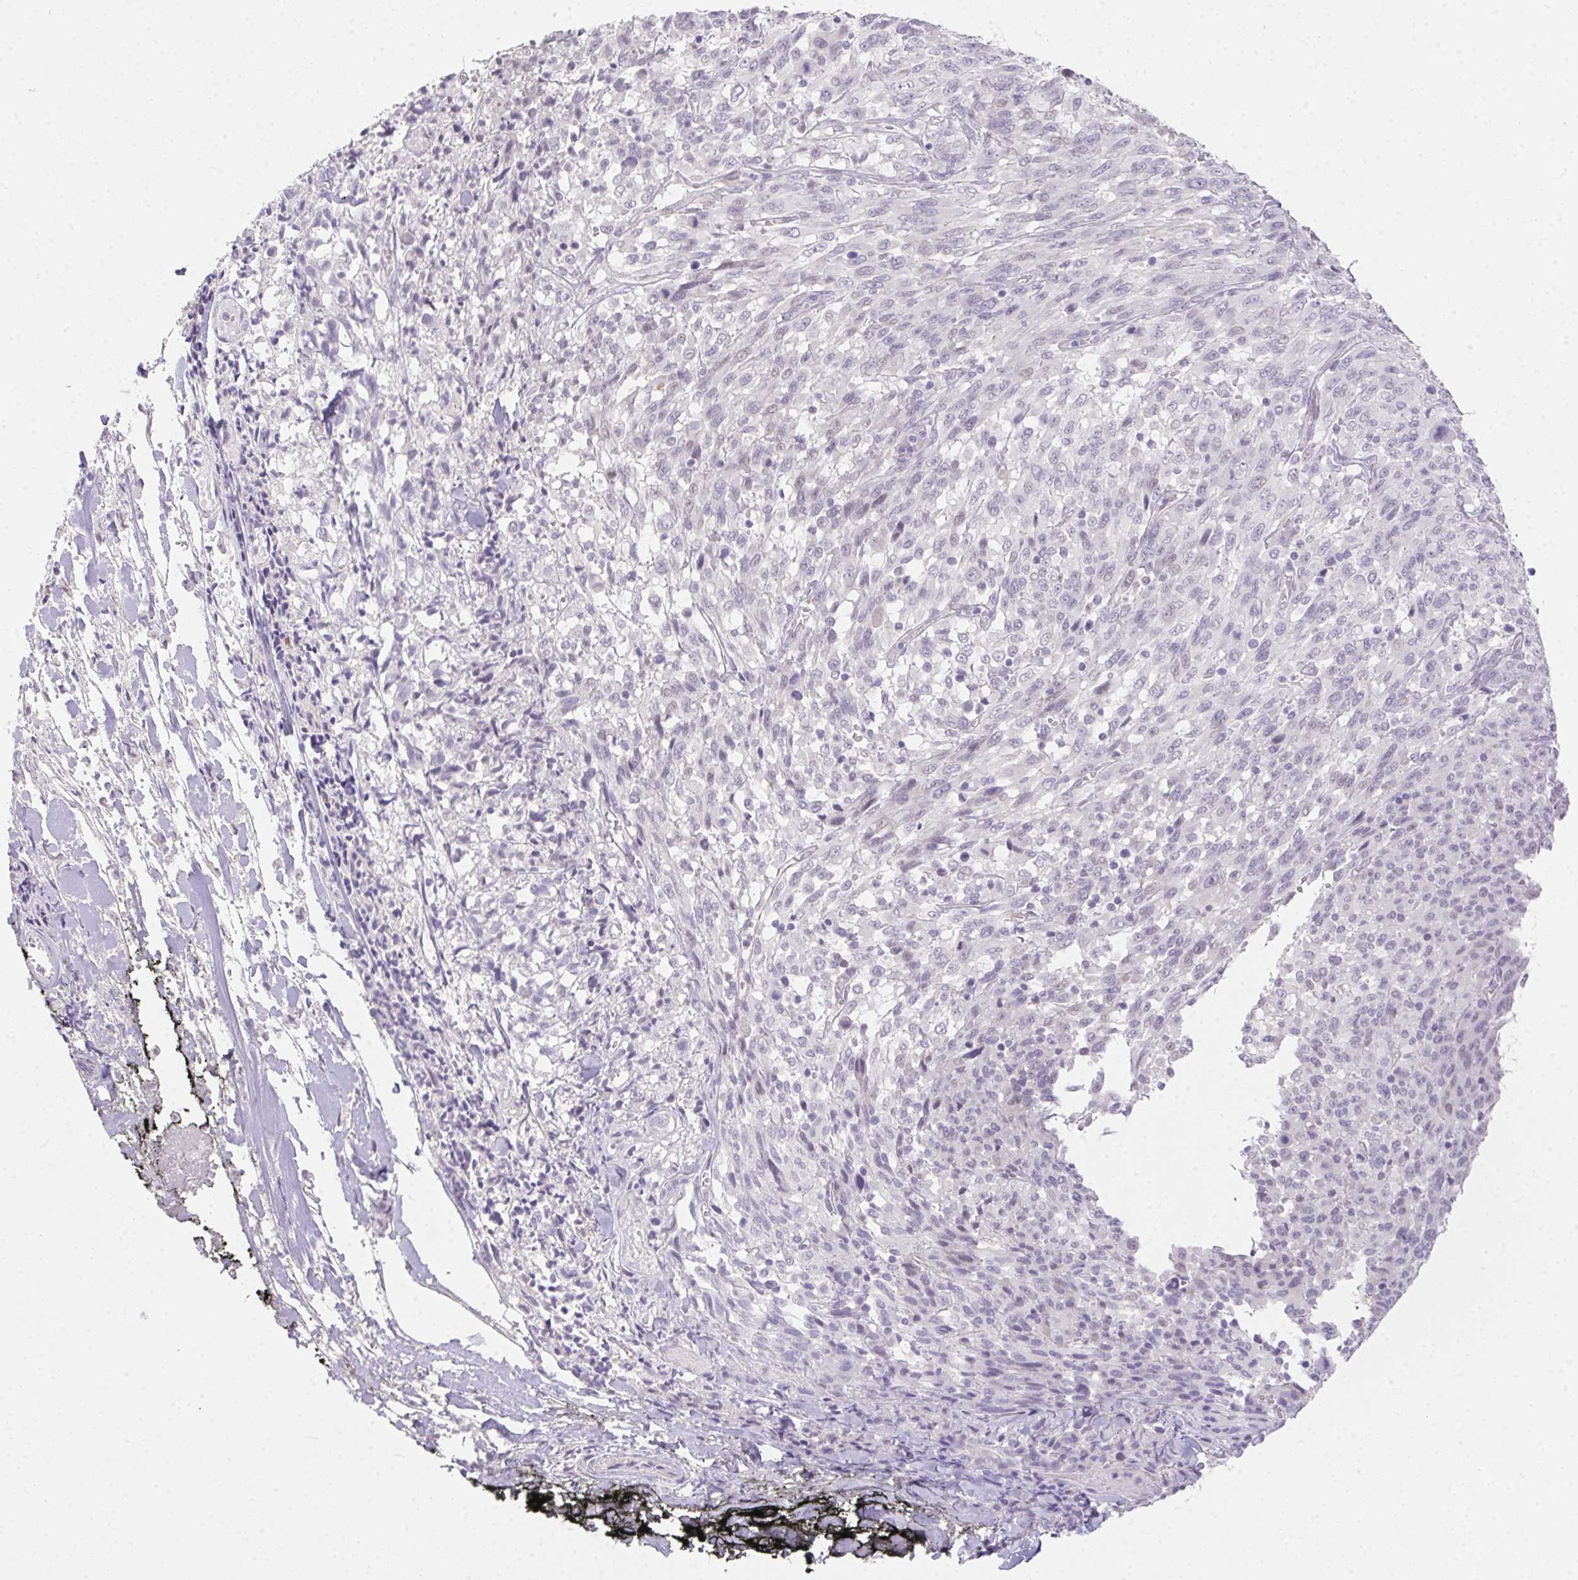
{"staining": {"intensity": "negative", "quantity": "none", "location": "none"}, "tissue": "melanoma", "cell_type": "Tumor cells", "image_type": "cancer", "snomed": [{"axis": "morphology", "description": "Malignant melanoma, NOS"}, {"axis": "topography", "description": "Skin"}], "caption": "The IHC histopathology image has no significant positivity in tumor cells of malignant melanoma tissue.", "gene": "MORC1", "patient": {"sex": "female", "age": 91}}